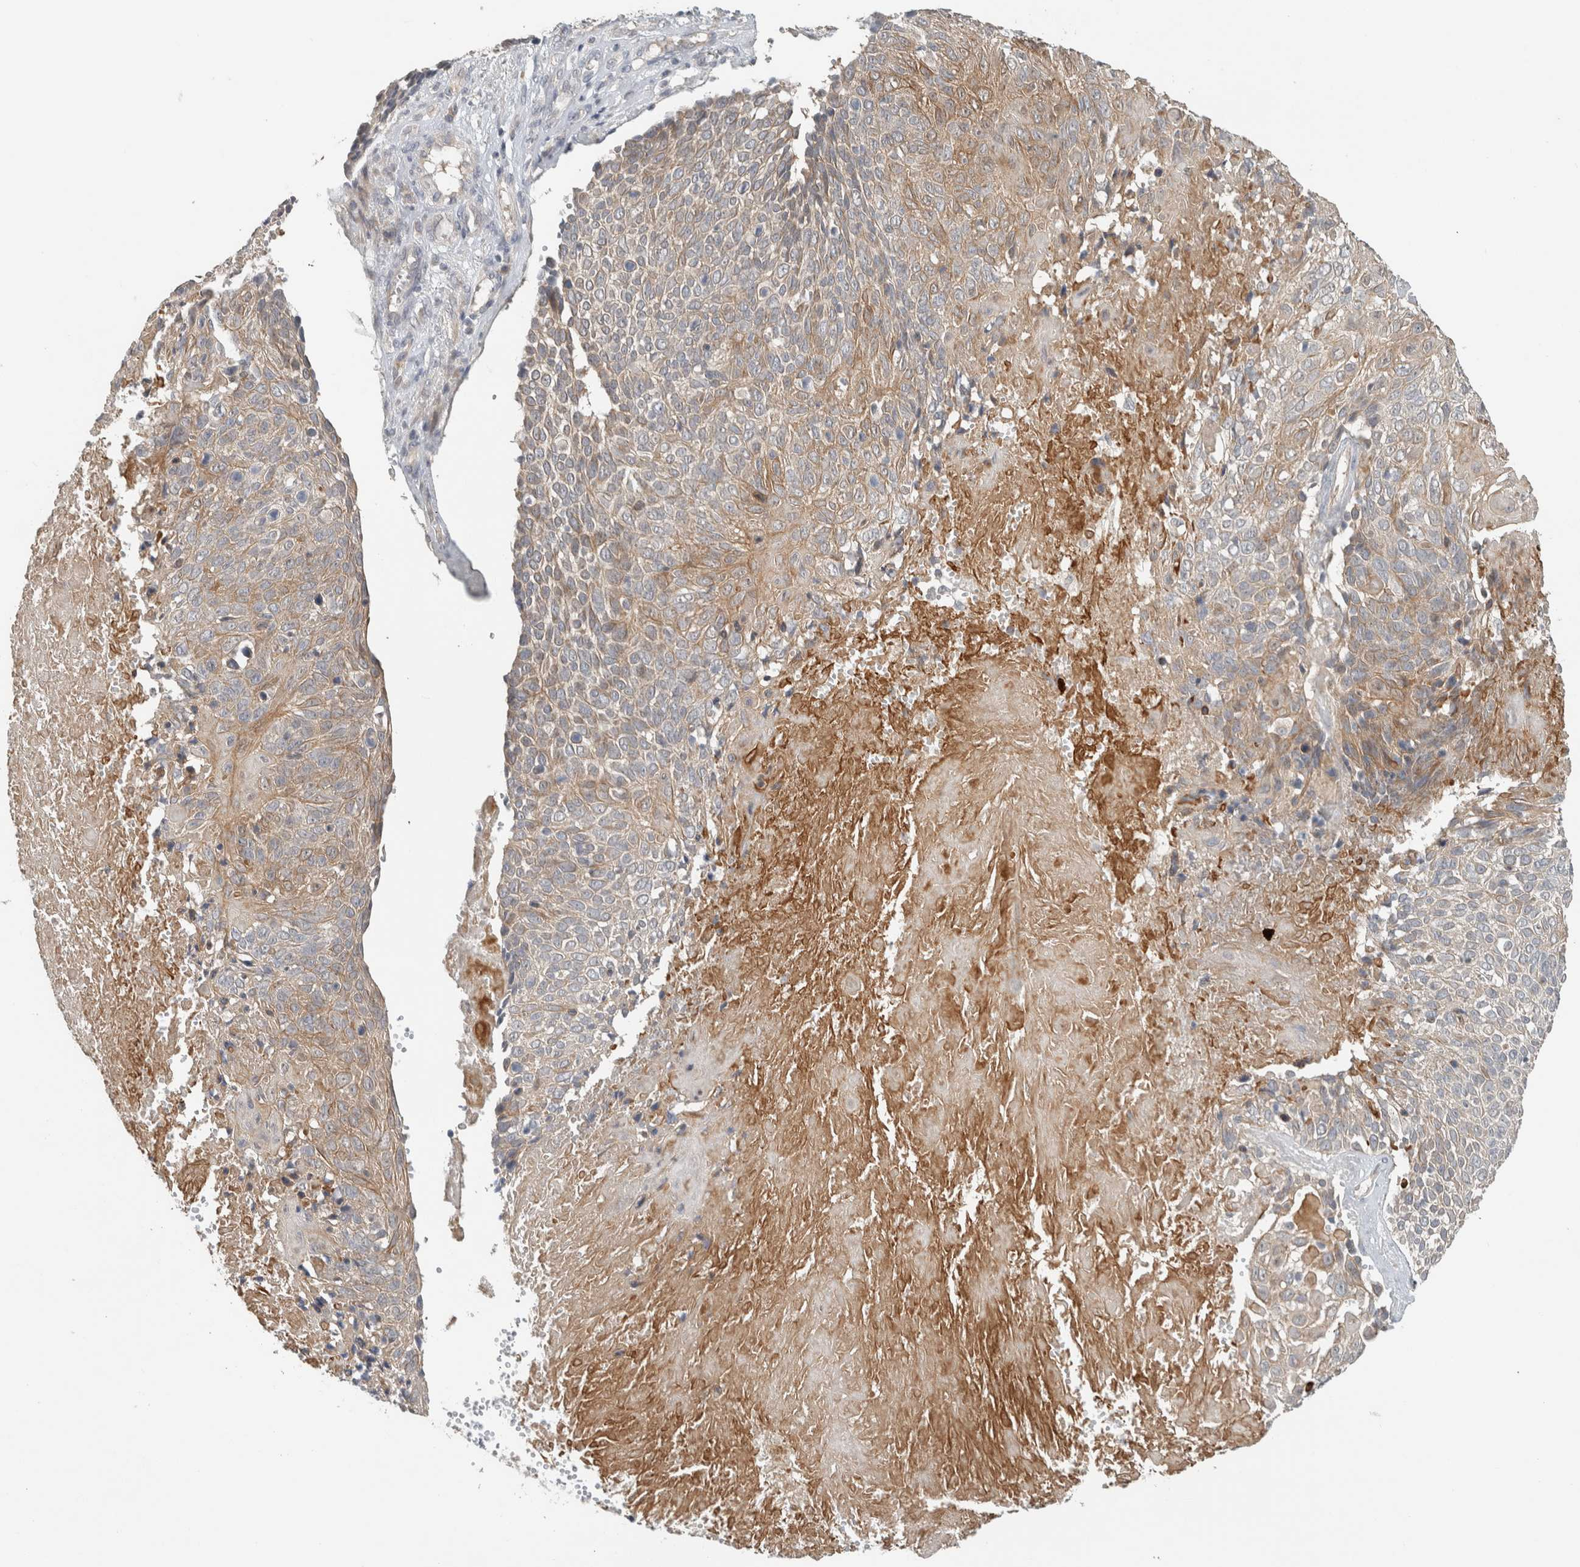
{"staining": {"intensity": "moderate", "quantity": "25%-75%", "location": "cytoplasmic/membranous"}, "tissue": "cervical cancer", "cell_type": "Tumor cells", "image_type": "cancer", "snomed": [{"axis": "morphology", "description": "Squamous cell carcinoma, NOS"}, {"axis": "topography", "description": "Cervix"}], "caption": "Protein staining of squamous cell carcinoma (cervical) tissue exhibits moderate cytoplasmic/membranous staining in approximately 25%-75% of tumor cells.", "gene": "ERCC6L2", "patient": {"sex": "female", "age": 74}}